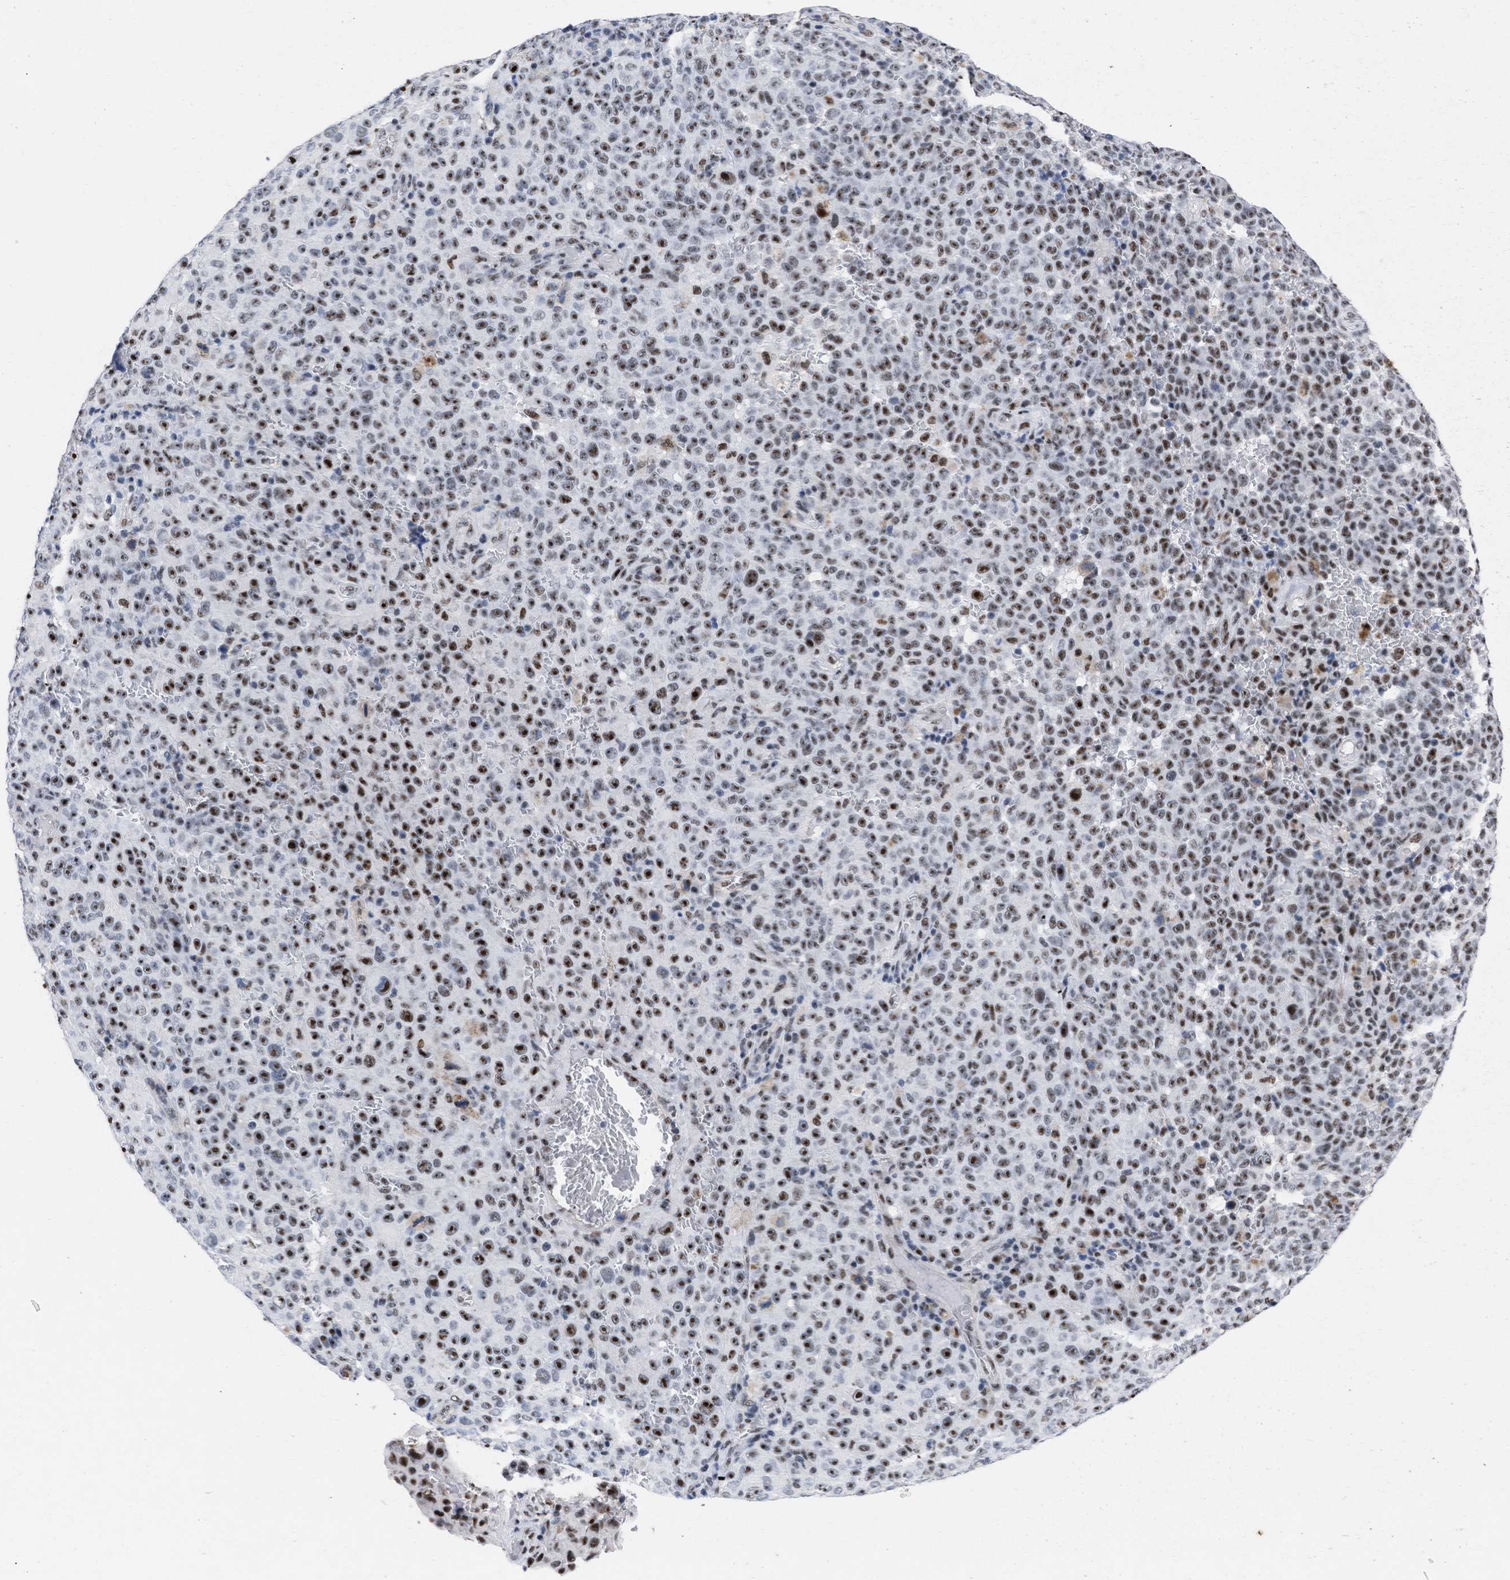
{"staining": {"intensity": "strong", "quantity": ">75%", "location": "nuclear"}, "tissue": "melanoma", "cell_type": "Tumor cells", "image_type": "cancer", "snomed": [{"axis": "morphology", "description": "Malignant melanoma, NOS"}, {"axis": "topography", "description": "Skin"}], "caption": "Immunohistochemistry (IHC) image of melanoma stained for a protein (brown), which exhibits high levels of strong nuclear positivity in approximately >75% of tumor cells.", "gene": "DDX41", "patient": {"sex": "female", "age": 82}}